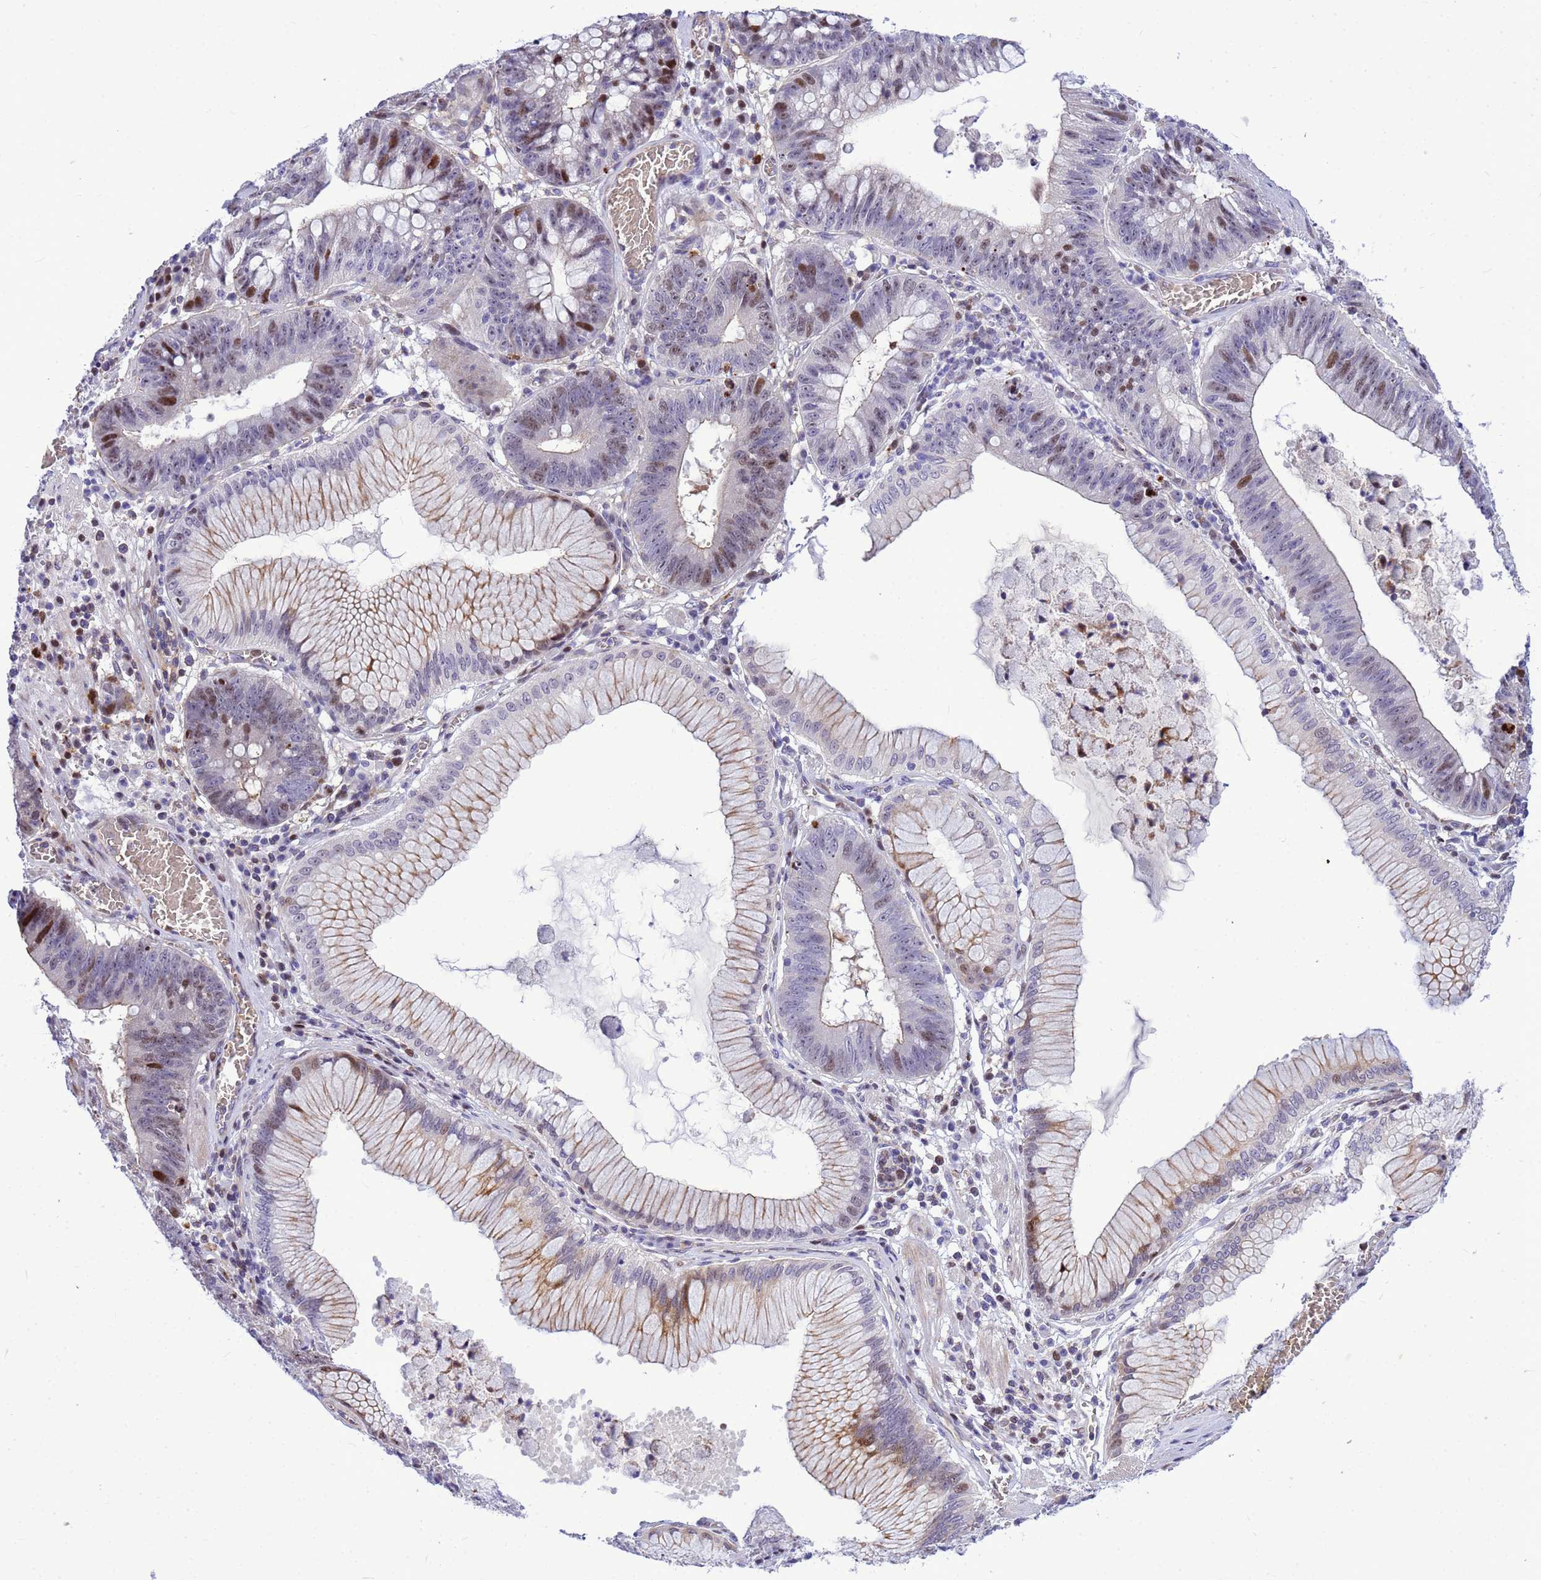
{"staining": {"intensity": "moderate", "quantity": "25%-75%", "location": "nuclear"}, "tissue": "stomach cancer", "cell_type": "Tumor cells", "image_type": "cancer", "snomed": [{"axis": "morphology", "description": "Adenocarcinoma, NOS"}, {"axis": "topography", "description": "Stomach"}], "caption": "Immunohistochemical staining of adenocarcinoma (stomach) reveals moderate nuclear protein expression in about 25%-75% of tumor cells. The protein of interest is stained brown, and the nuclei are stained in blue (DAB IHC with brightfield microscopy, high magnification).", "gene": "ADAMTS7", "patient": {"sex": "male", "age": 59}}